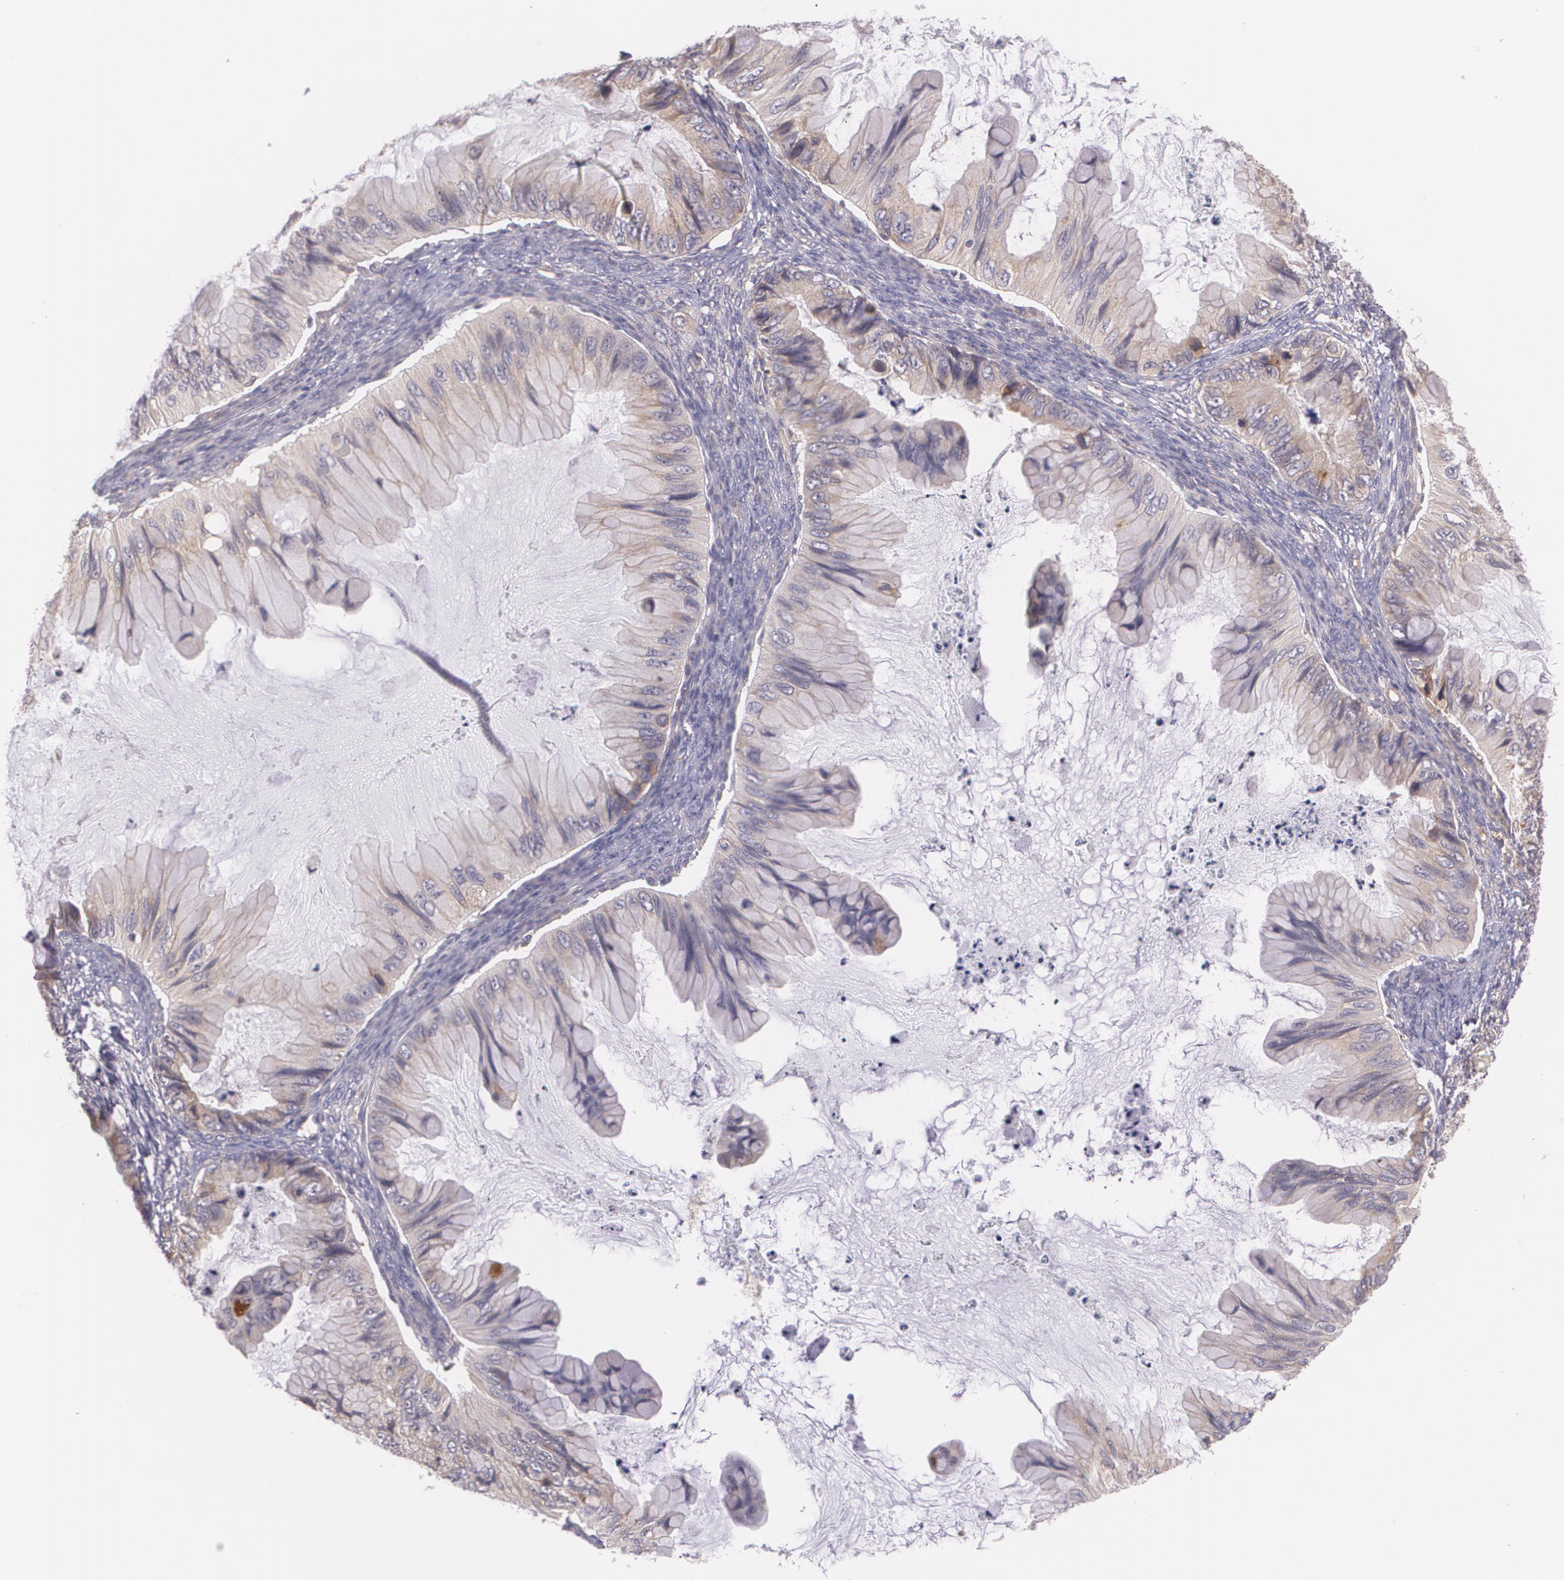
{"staining": {"intensity": "weak", "quantity": ">75%", "location": "cytoplasmic/membranous"}, "tissue": "ovarian cancer", "cell_type": "Tumor cells", "image_type": "cancer", "snomed": [{"axis": "morphology", "description": "Cystadenocarcinoma, mucinous, NOS"}, {"axis": "topography", "description": "Ovary"}], "caption": "Brown immunohistochemical staining in ovarian cancer shows weak cytoplasmic/membranous expression in about >75% of tumor cells.", "gene": "CCL17", "patient": {"sex": "female", "age": 36}}